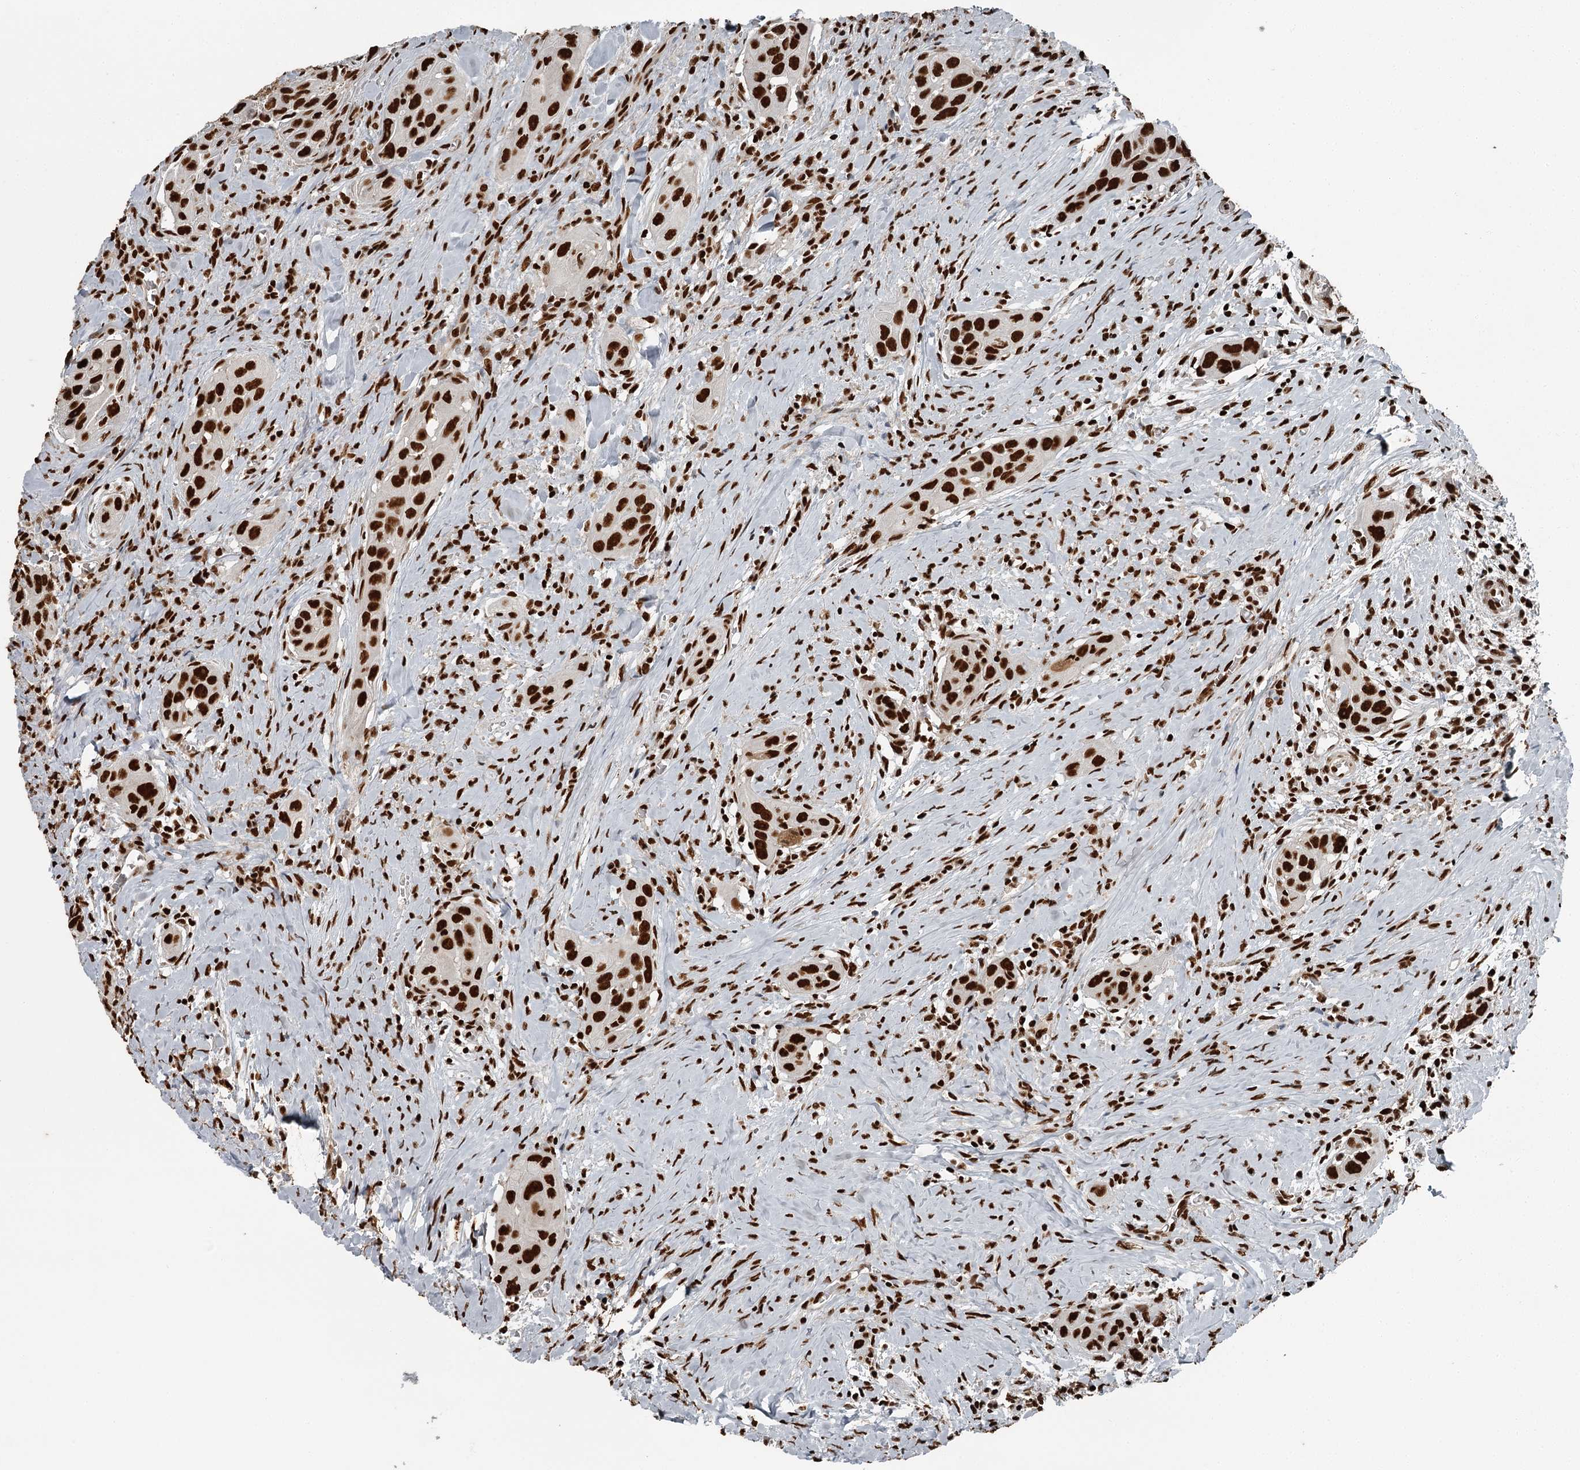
{"staining": {"intensity": "strong", "quantity": ">75%", "location": "nuclear"}, "tissue": "head and neck cancer", "cell_type": "Tumor cells", "image_type": "cancer", "snomed": [{"axis": "morphology", "description": "Squamous cell carcinoma, NOS"}, {"axis": "topography", "description": "Oral tissue"}, {"axis": "topography", "description": "Head-Neck"}], "caption": "Head and neck squamous cell carcinoma stained for a protein (brown) displays strong nuclear positive expression in approximately >75% of tumor cells.", "gene": "RBBP7", "patient": {"sex": "female", "age": 50}}